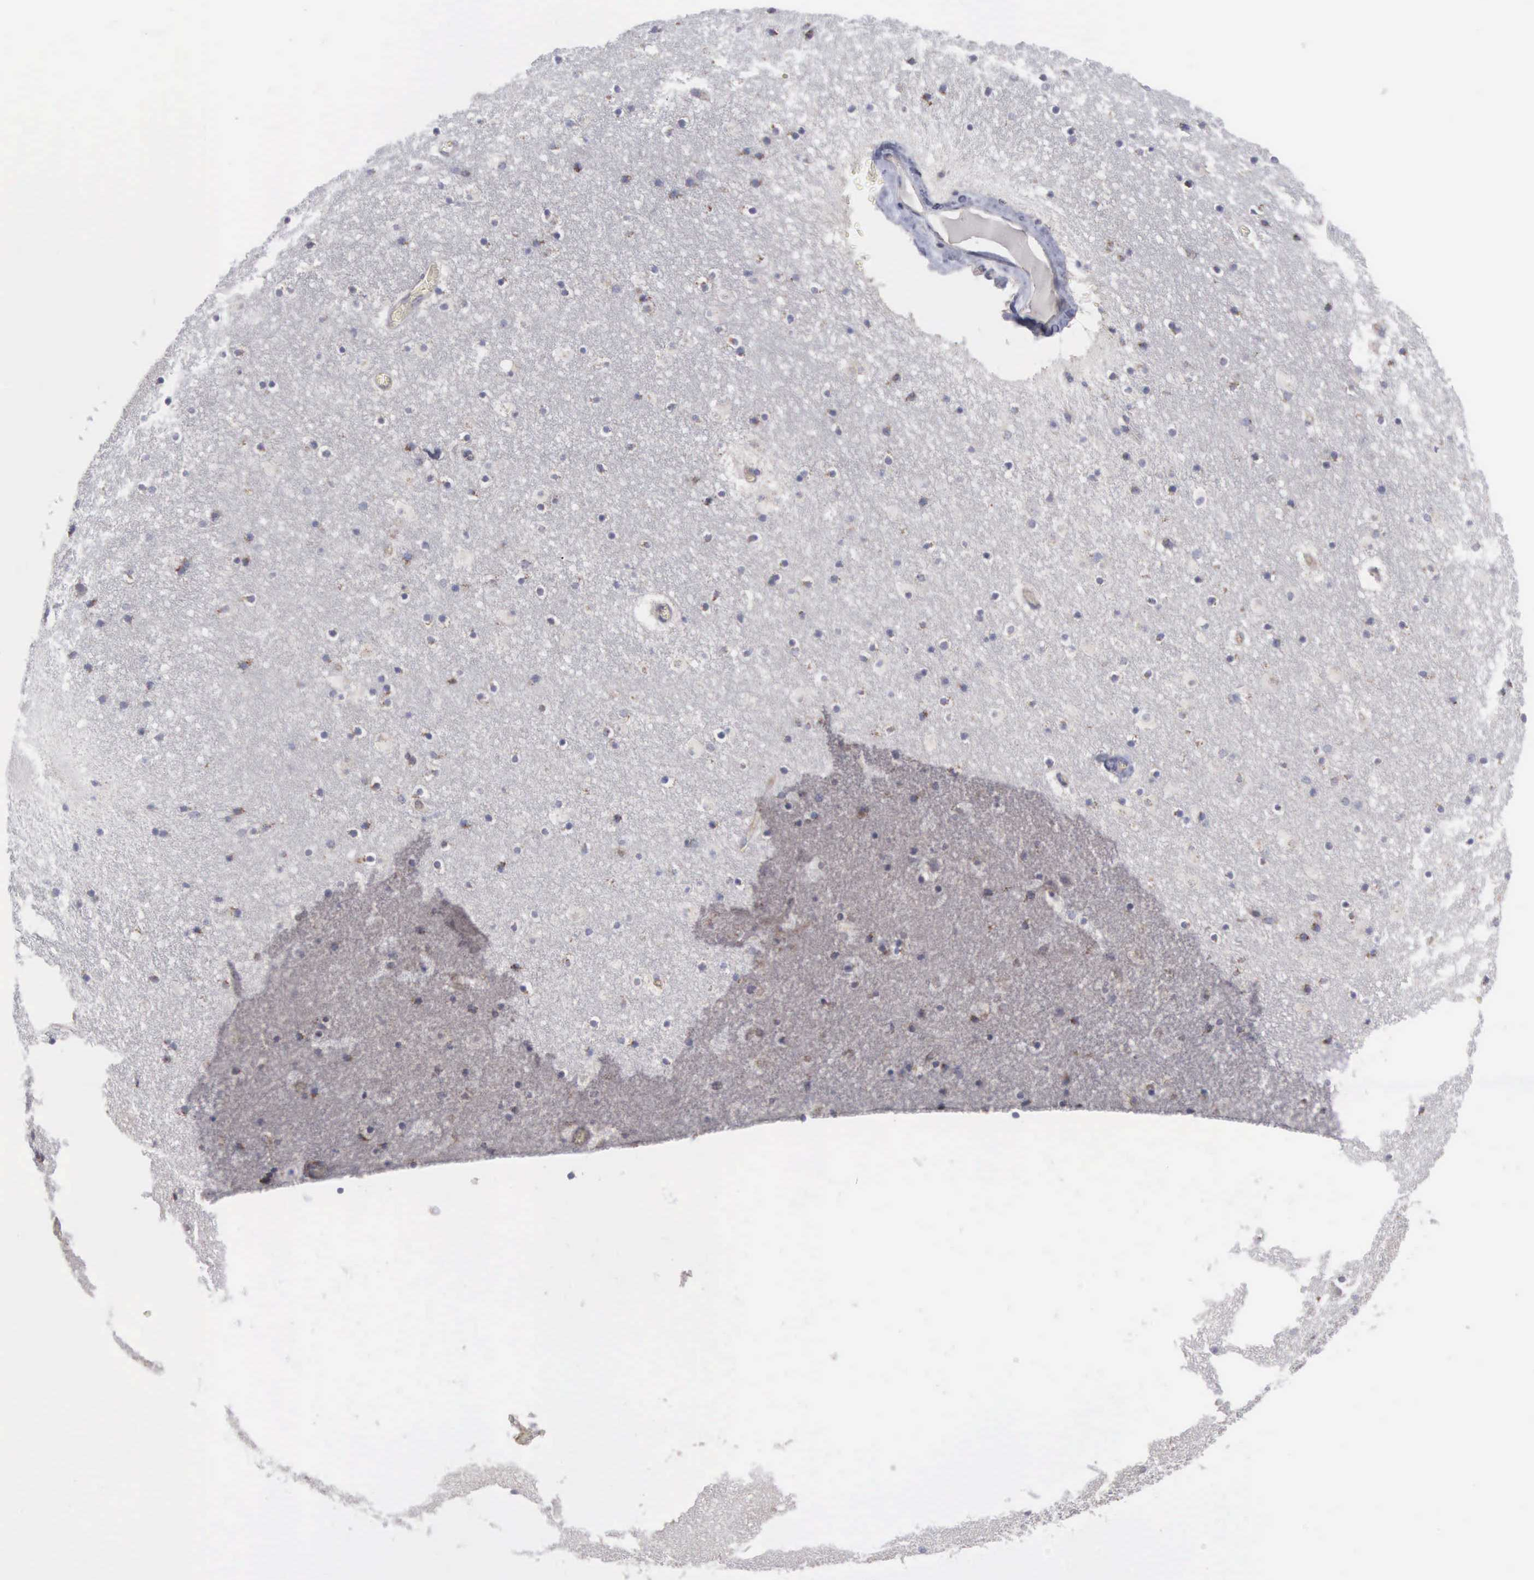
{"staining": {"intensity": "weak", "quantity": "<25%", "location": "cytoplasmic/membranous"}, "tissue": "caudate", "cell_type": "Glial cells", "image_type": "normal", "snomed": [{"axis": "morphology", "description": "Normal tissue, NOS"}, {"axis": "topography", "description": "Lateral ventricle wall"}], "caption": "The micrograph exhibits no staining of glial cells in benign caudate. (IHC, brightfield microscopy, high magnification).", "gene": "APOOL", "patient": {"sex": "male", "age": 45}}